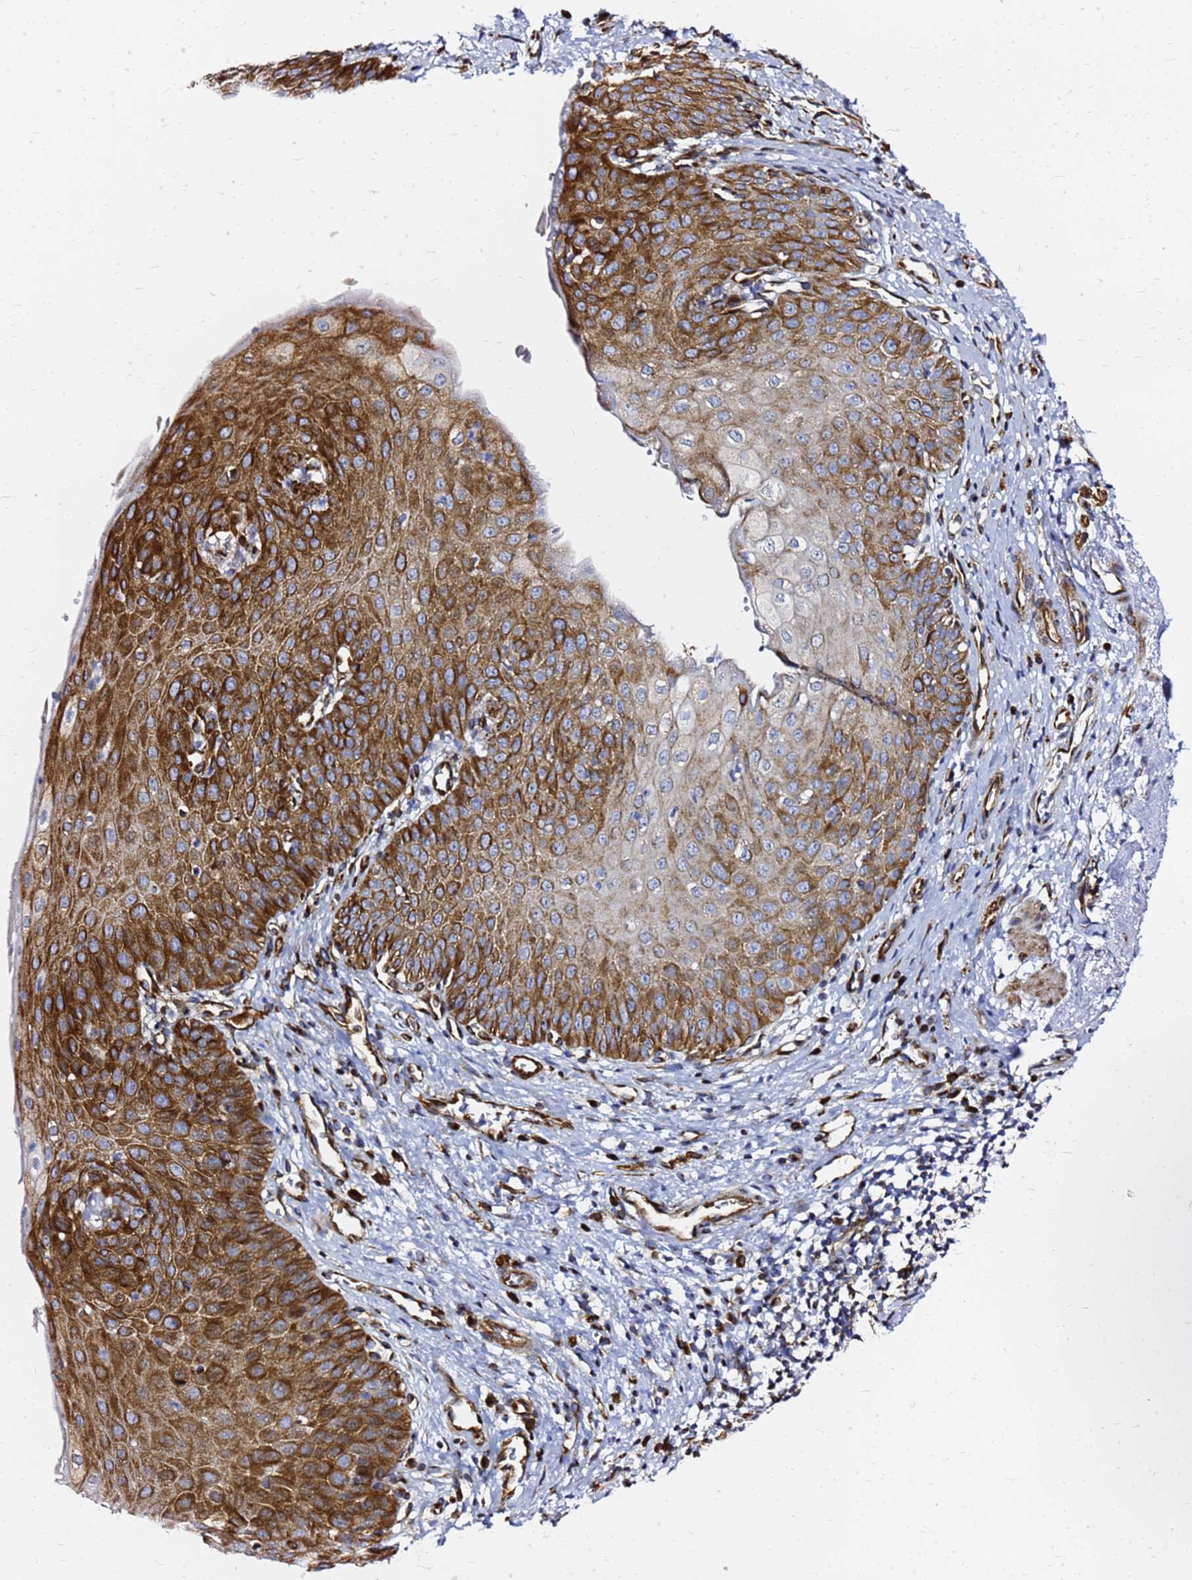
{"staining": {"intensity": "strong", "quantity": ">75%", "location": "cytoplasmic/membranous"}, "tissue": "esophagus", "cell_type": "Squamous epithelial cells", "image_type": "normal", "snomed": [{"axis": "morphology", "description": "Normal tissue, NOS"}, {"axis": "topography", "description": "Esophagus"}], "caption": "Strong cytoplasmic/membranous protein staining is appreciated in approximately >75% of squamous epithelial cells in esophagus.", "gene": "TUBA8", "patient": {"sex": "male", "age": 71}}